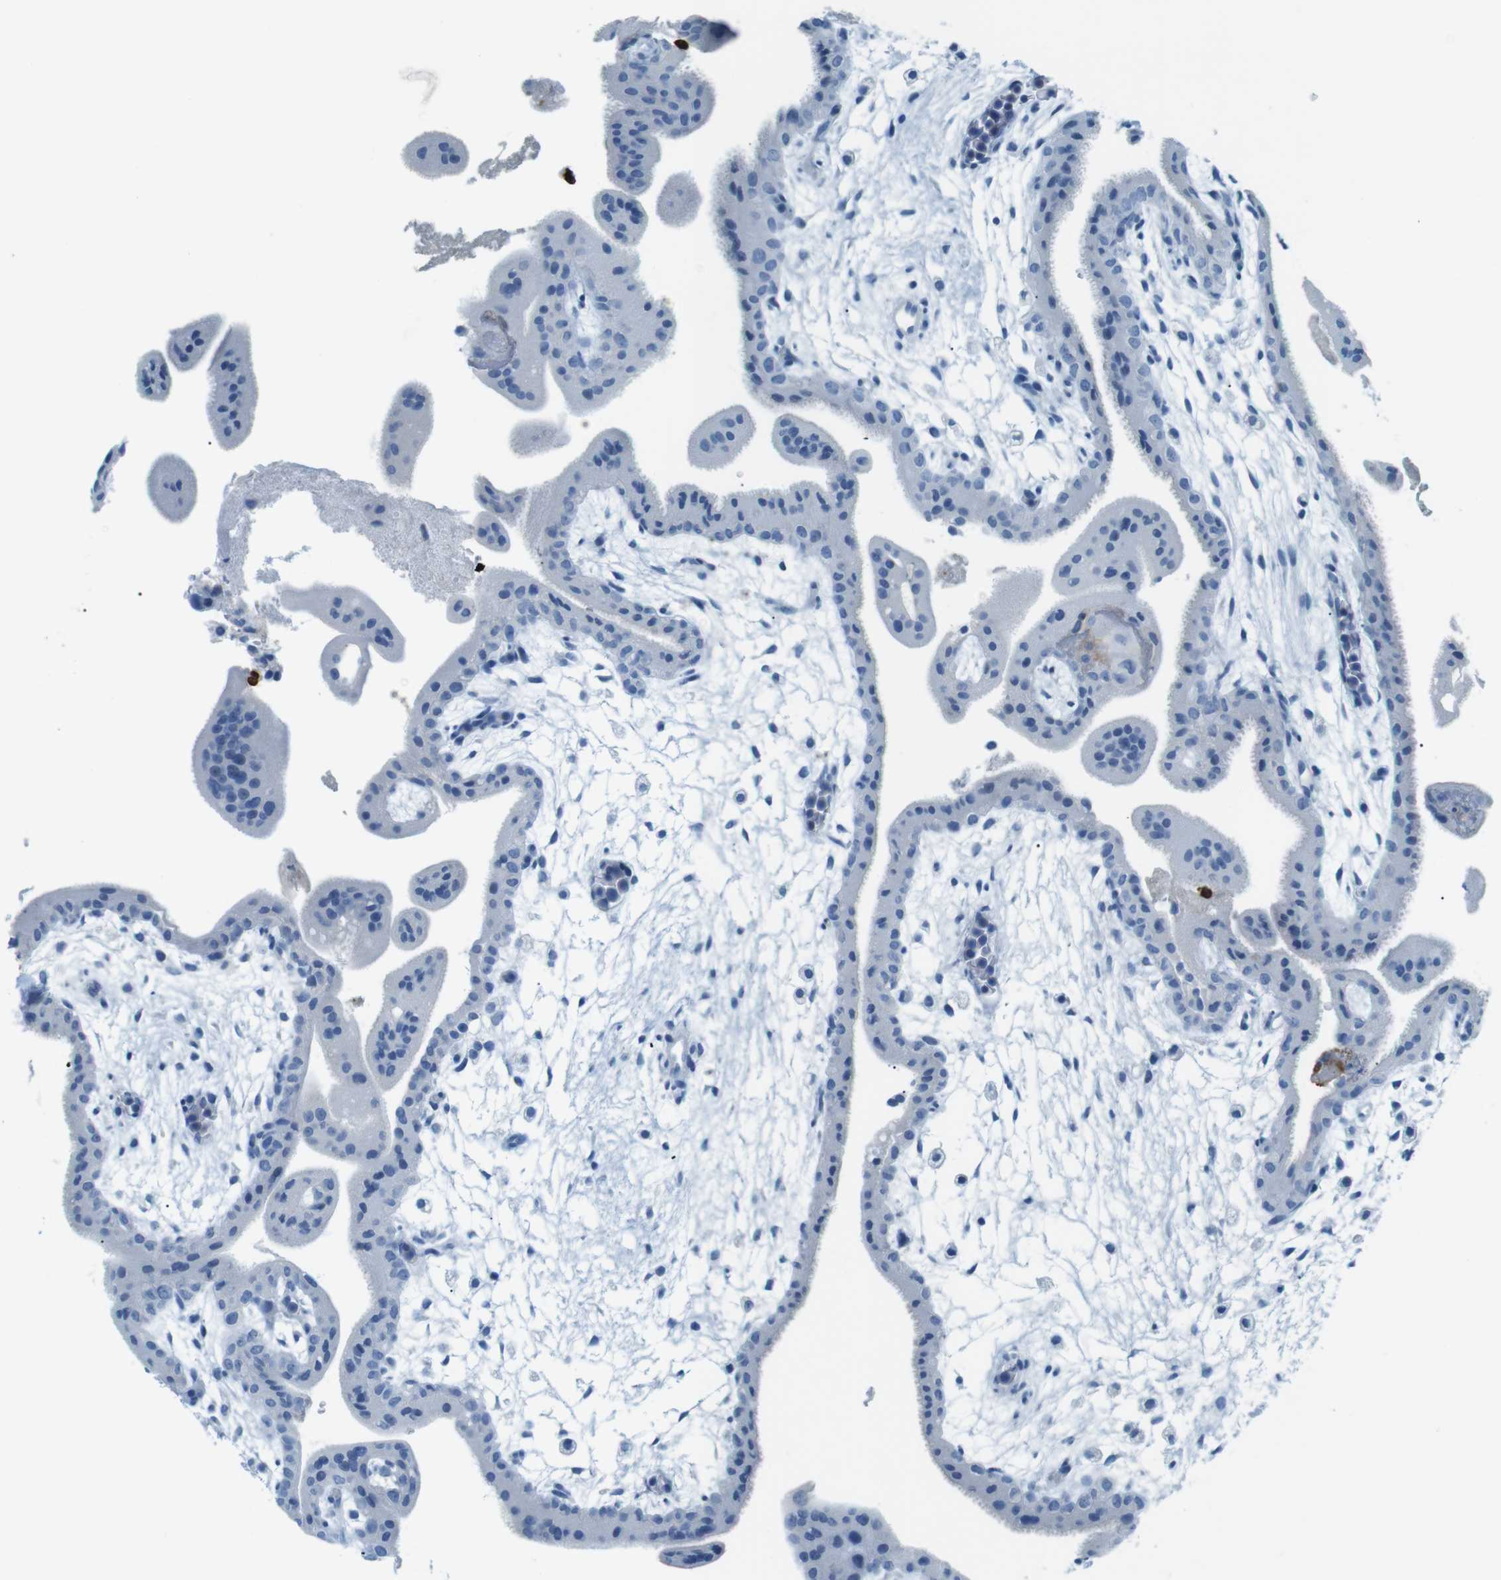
{"staining": {"intensity": "negative", "quantity": "none", "location": "none"}, "tissue": "placenta", "cell_type": "Decidual cells", "image_type": "normal", "snomed": [{"axis": "morphology", "description": "Normal tissue, NOS"}, {"axis": "topography", "description": "Placenta"}], "caption": "This micrograph is of unremarkable placenta stained with IHC to label a protein in brown with the nuclei are counter-stained blue. There is no positivity in decidual cells.", "gene": "MCEMP1", "patient": {"sex": "female", "age": 35}}